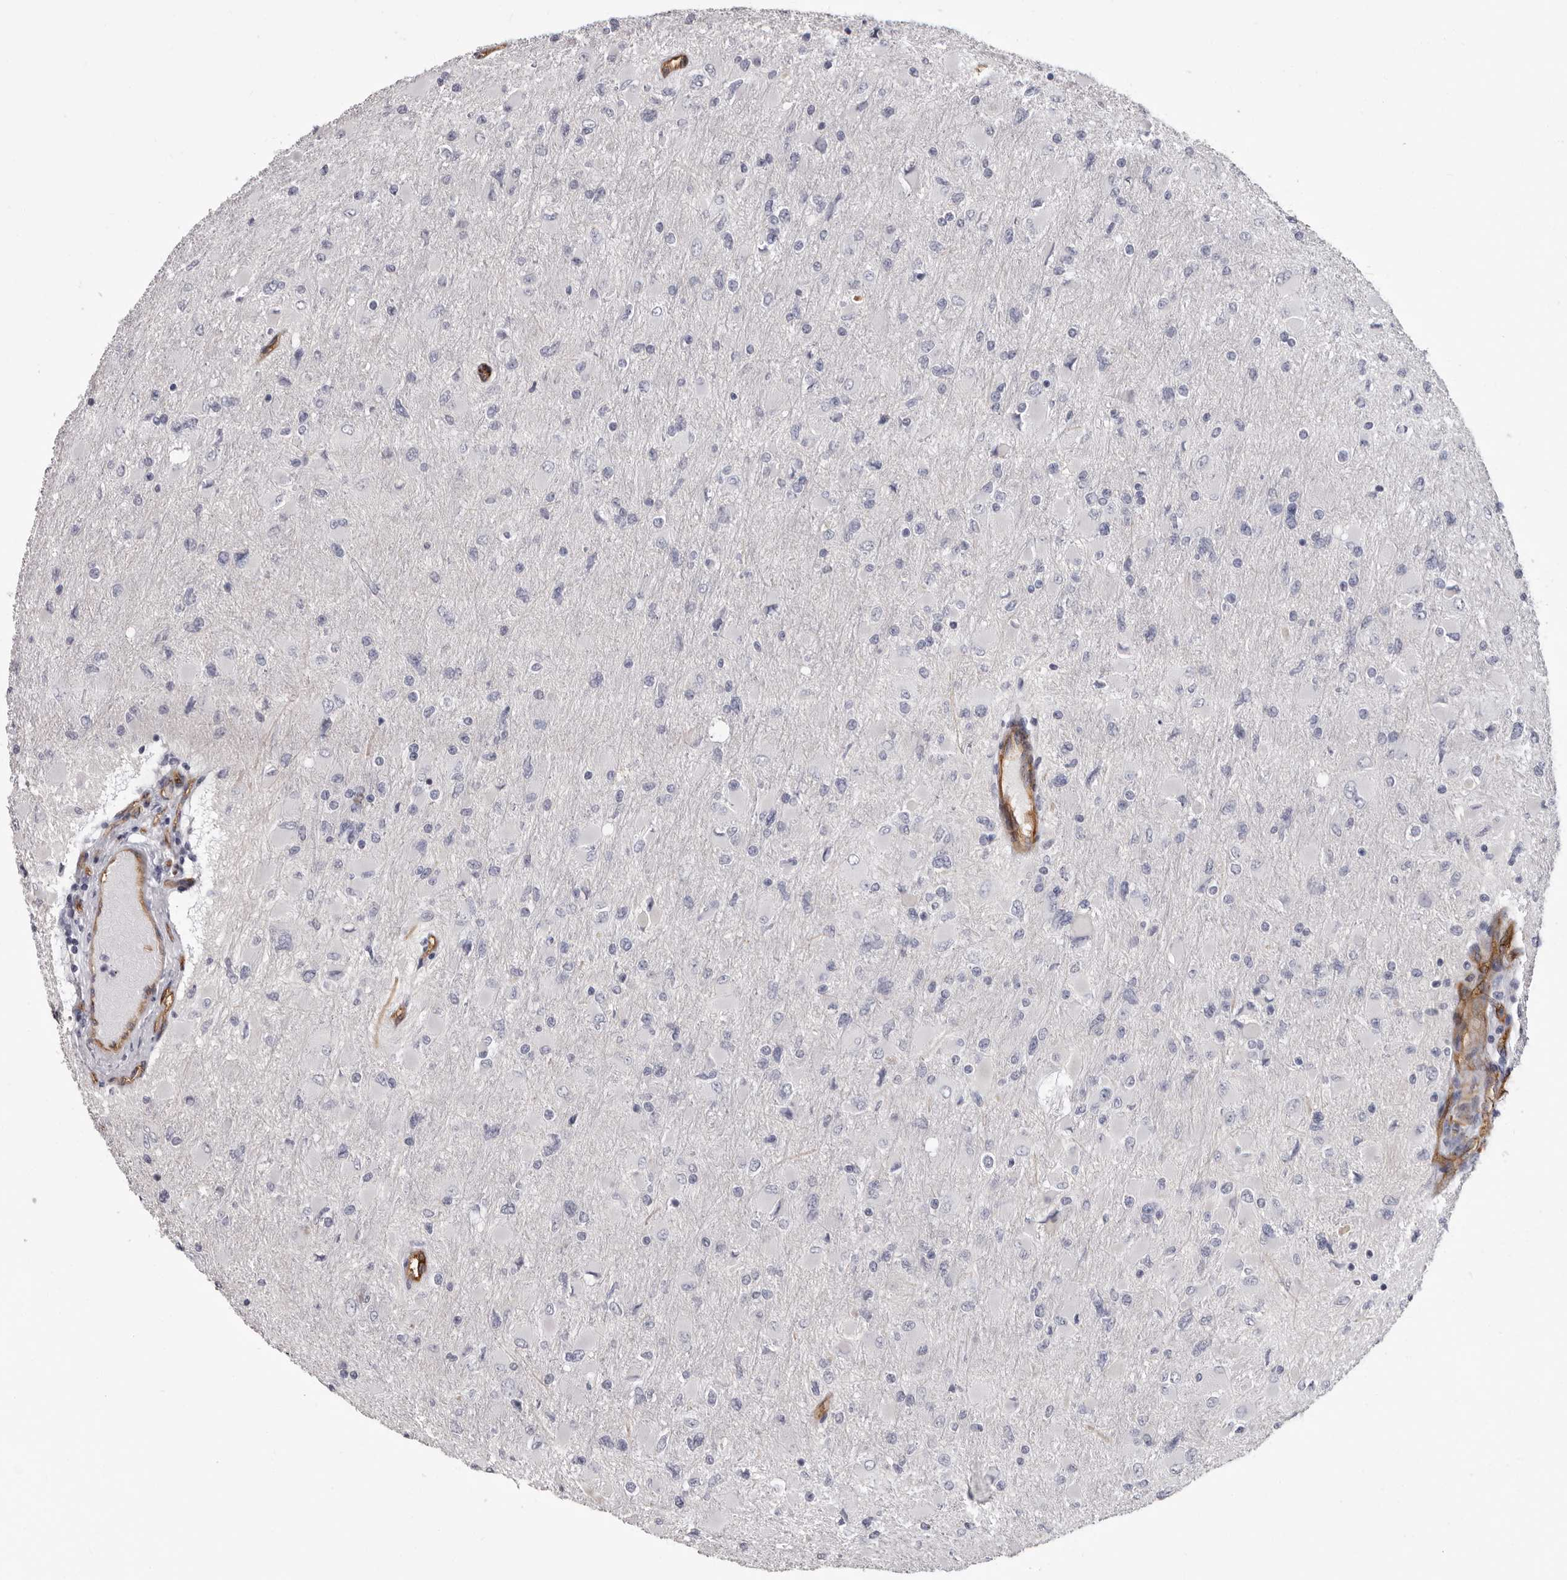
{"staining": {"intensity": "negative", "quantity": "none", "location": "none"}, "tissue": "glioma", "cell_type": "Tumor cells", "image_type": "cancer", "snomed": [{"axis": "morphology", "description": "Glioma, malignant, High grade"}, {"axis": "topography", "description": "Cerebral cortex"}], "caption": "An image of human glioma is negative for staining in tumor cells.", "gene": "ADGRL4", "patient": {"sex": "female", "age": 36}}